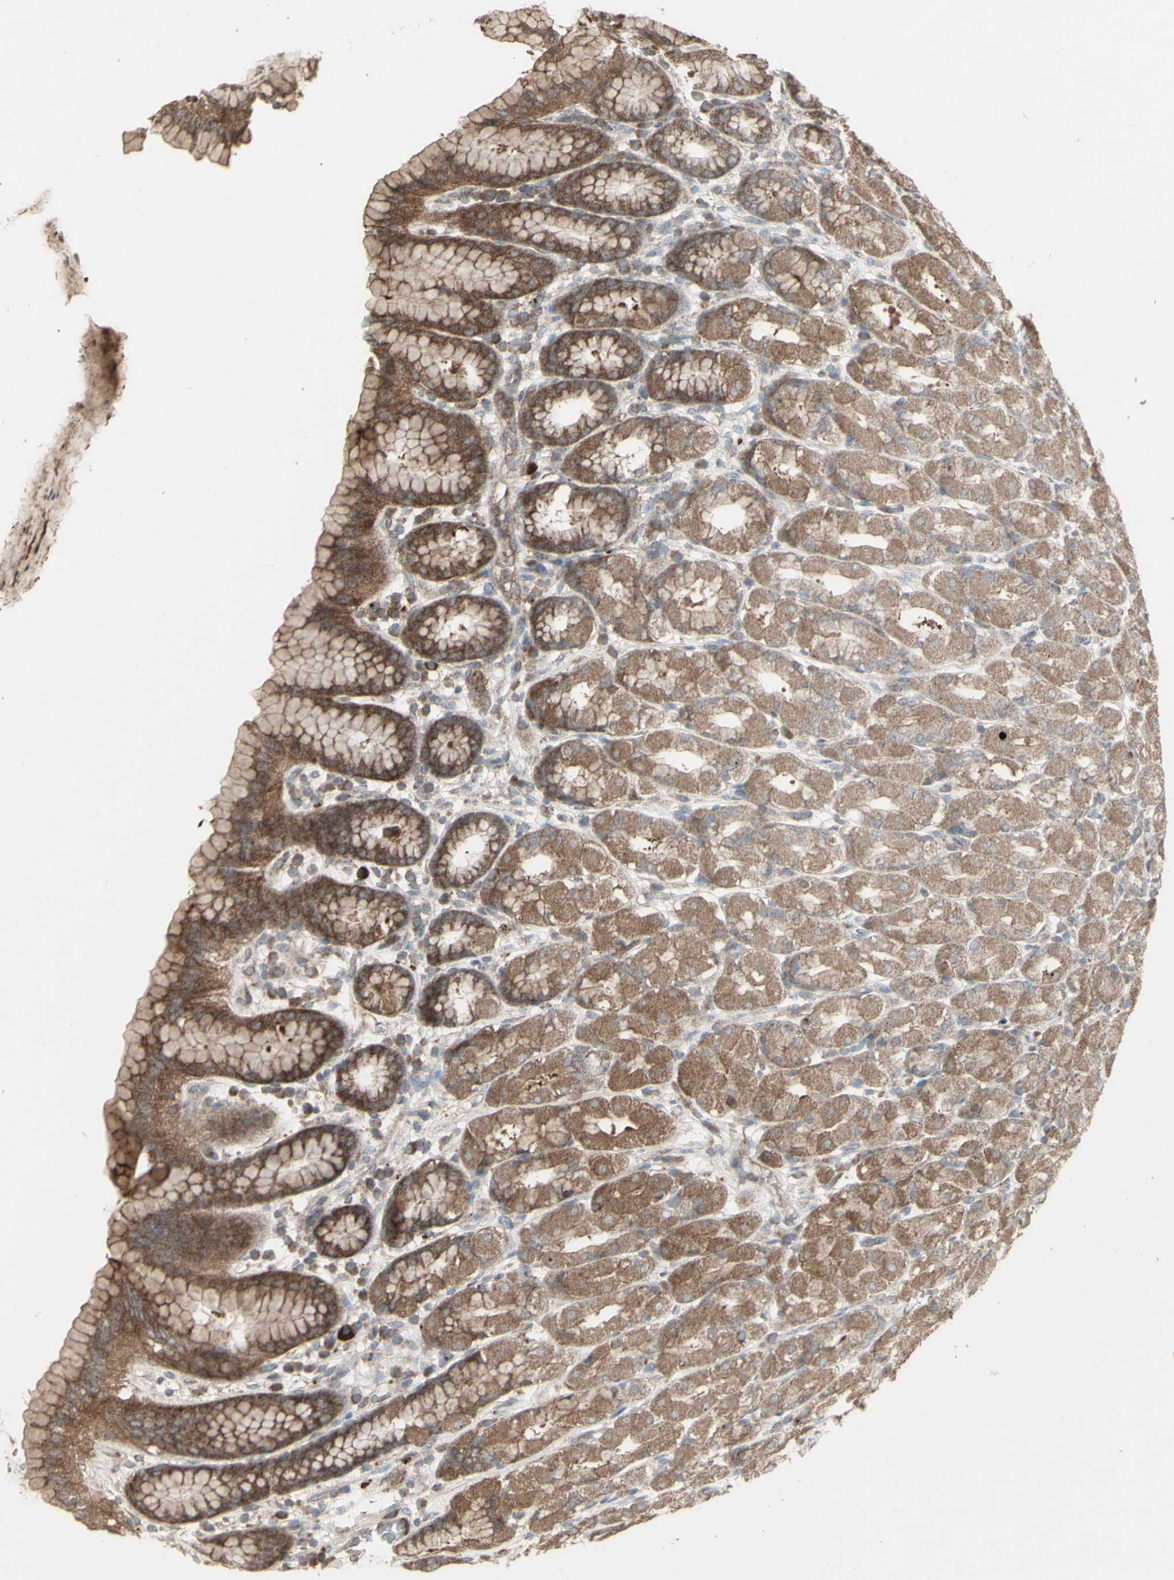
{"staining": {"intensity": "strong", "quantity": ">75%", "location": "cytoplasmic/membranous"}, "tissue": "stomach", "cell_type": "Glandular cells", "image_type": "normal", "snomed": [{"axis": "morphology", "description": "Normal tissue, NOS"}, {"axis": "topography", "description": "Stomach, upper"}], "caption": "An image showing strong cytoplasmic/membranous positivity in approximately >75% of glandular cells in benign stomach, as visualized by brown immunohistochemical staining.", "gene": "RNASEL", "patient": {"sex": "male", "age": 68}}